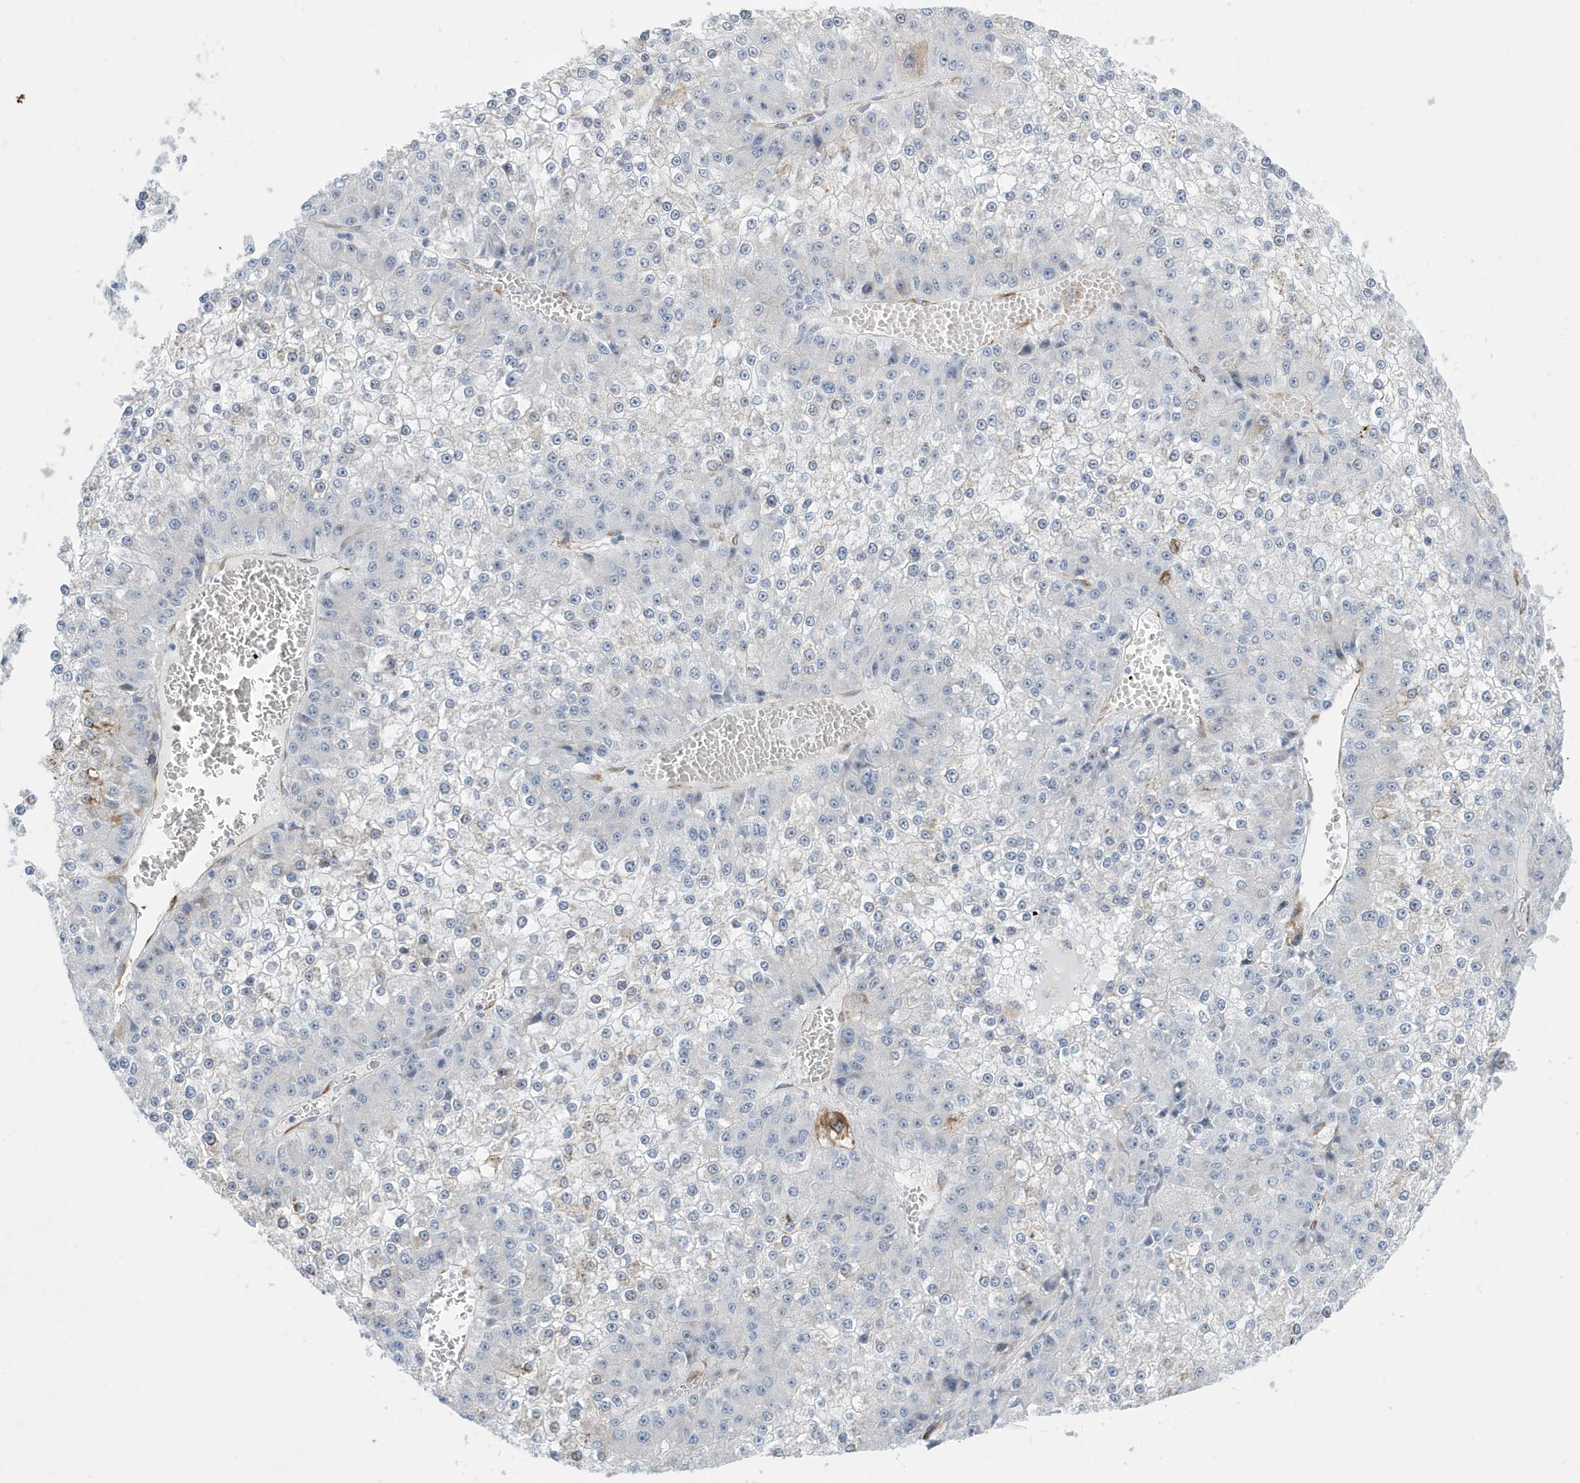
{"staining": {"intensity": "negative", "quantity": "none", "location": "none"}, "tissue": "liver cancer", "cell_type": "Tumor cells", "image_type": "cancer", "snomed": [{"axis": "morphology", "description": "Carcinoma, Hepatocellular, NOS"}, {"axis": "topography", "description": "Liver"}], "caption": "Tumor cells are negative for brown protein staining in hepatocellular carcinoma (liver).", "gene": "SEMA3F", "patient": {"sex": "female", "age": 73}}